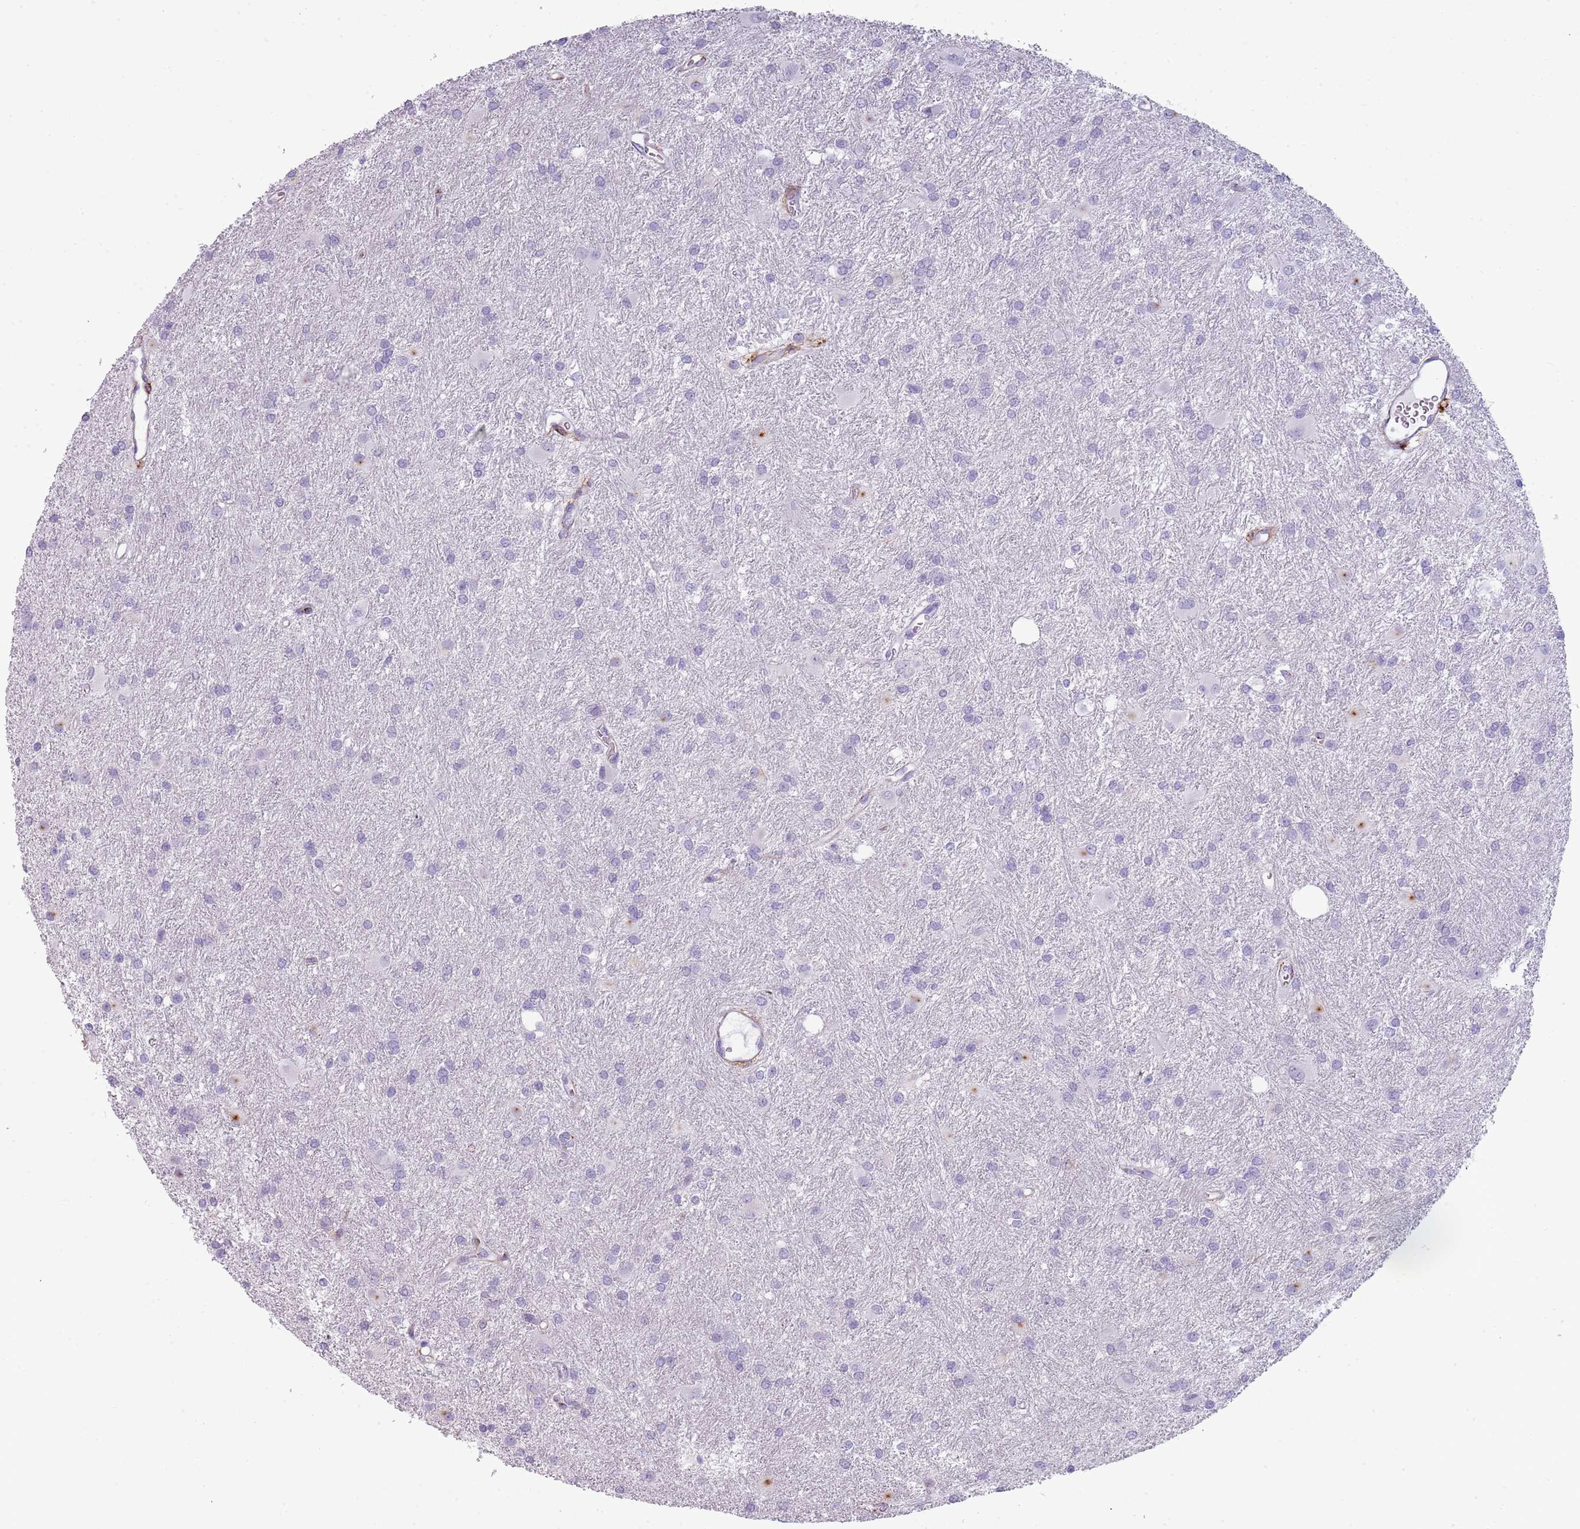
{"staining": {"intensity": "negative", "quantity": "none", "location": "none"}, "tissue": "glioma", "cell_type": "Tumor cells", "image_type": "cancer", "snomed": [{"axis": "morphology", "description": "Glioma, malignant, High grade"}, {"axis": "topography", "description": "Brain"}], "caption": "The photomicrograph shows no significant staining in tumor cells of glioma.", "gene": "COLEC12", "patient": {"sex": "female", "age": 50}}